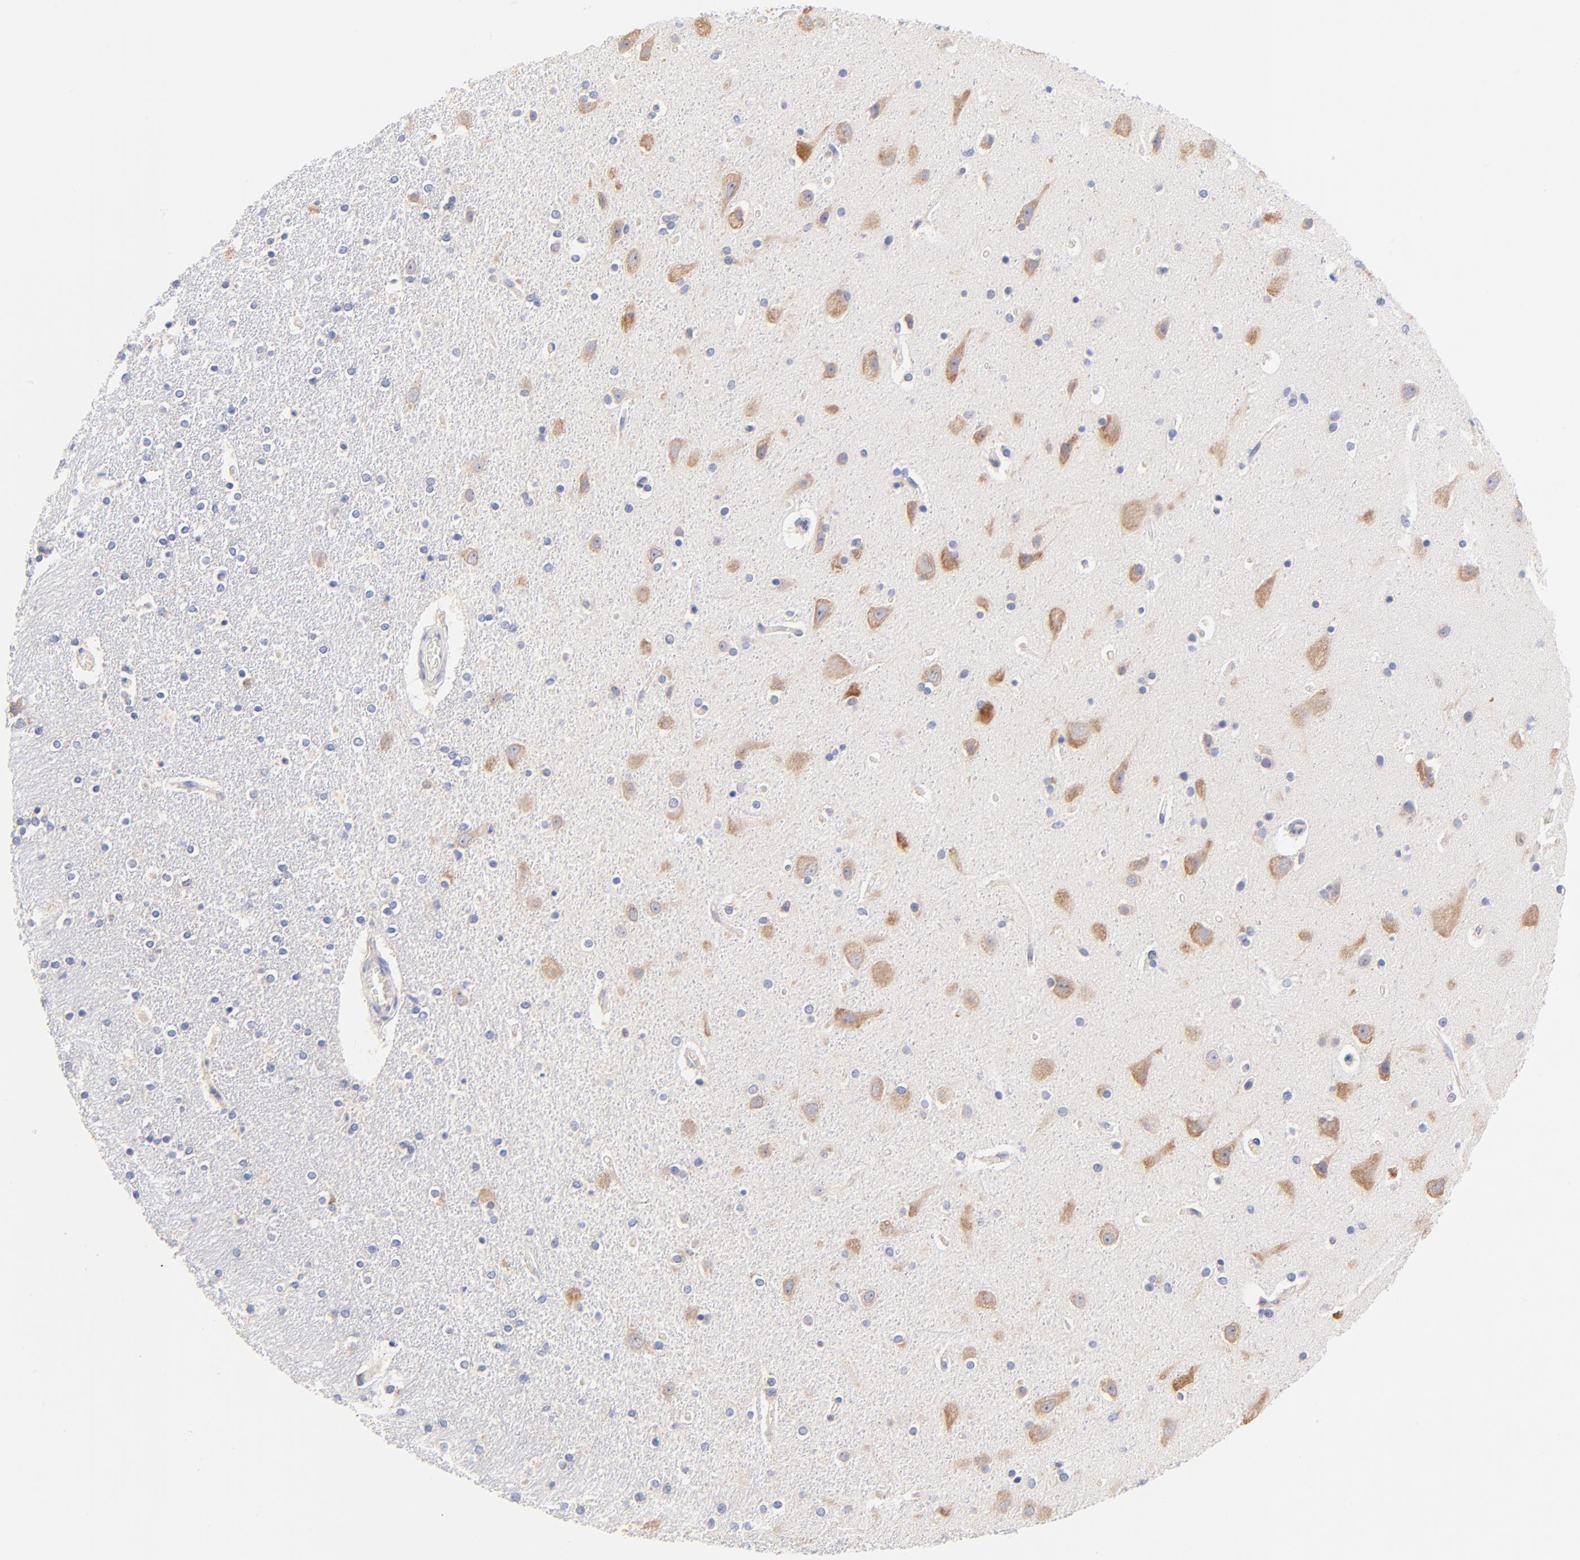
{"staining": {"intensity": "negative", "quantity": "none", "location": "none"}, "tissue": "caudate", "cell_type": "Glial cells", "image_type": "normal", "snomed": [{"axis": "morphology", "description": "Normal tissue, NOS"}, {"axis": "topography", "description": "Lateral ventricle wall"}], "caption": "This is a histopathology image of immunohistochemistry staining of normal caudate, which shows no positivity in glial cells. (DAB immunohistochemistry (IHC) with hematoxylin counter stain).", "gene": "PTK7", "patient": {"sex": "female", "age": 54}}